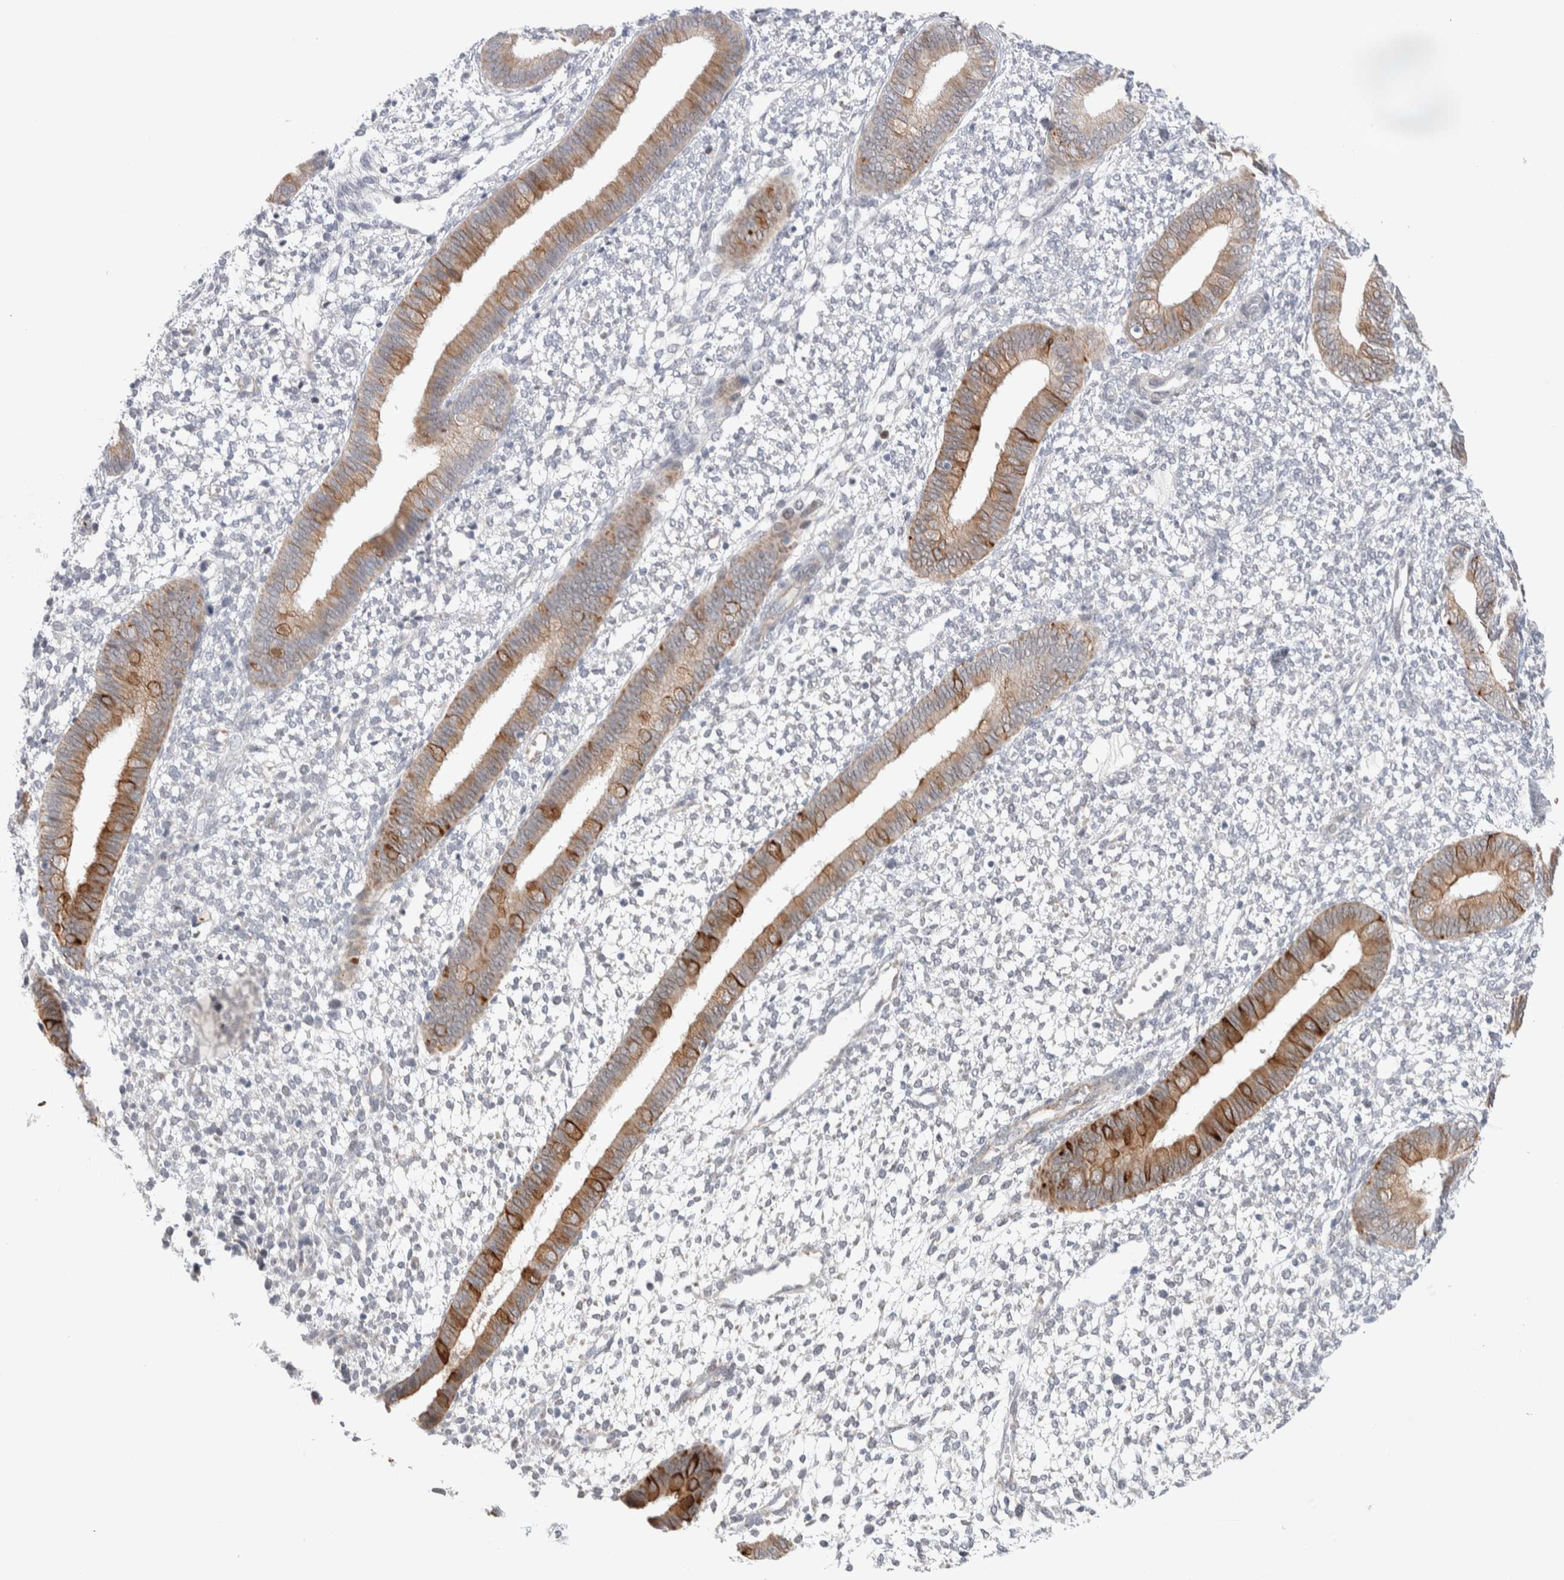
{"staining": {"intensity": "negative", "quantity": "none", "location": "none"}, "tissue": "endometrium", "cell_type": "Cells in endometrial stroma", "image_type": "normal", "snomed": [{"axis": "morphology", "description": "Normal tissue, NOS"}, {"axis": "topography", "description": "Endometrium"}], "caption": "Immunohistochemical staining of benign endometrium displays no significant staining in cells in endometrial stroma.", "gene": "C1orf112", "patient": {"sex": "female", "age": 46}}